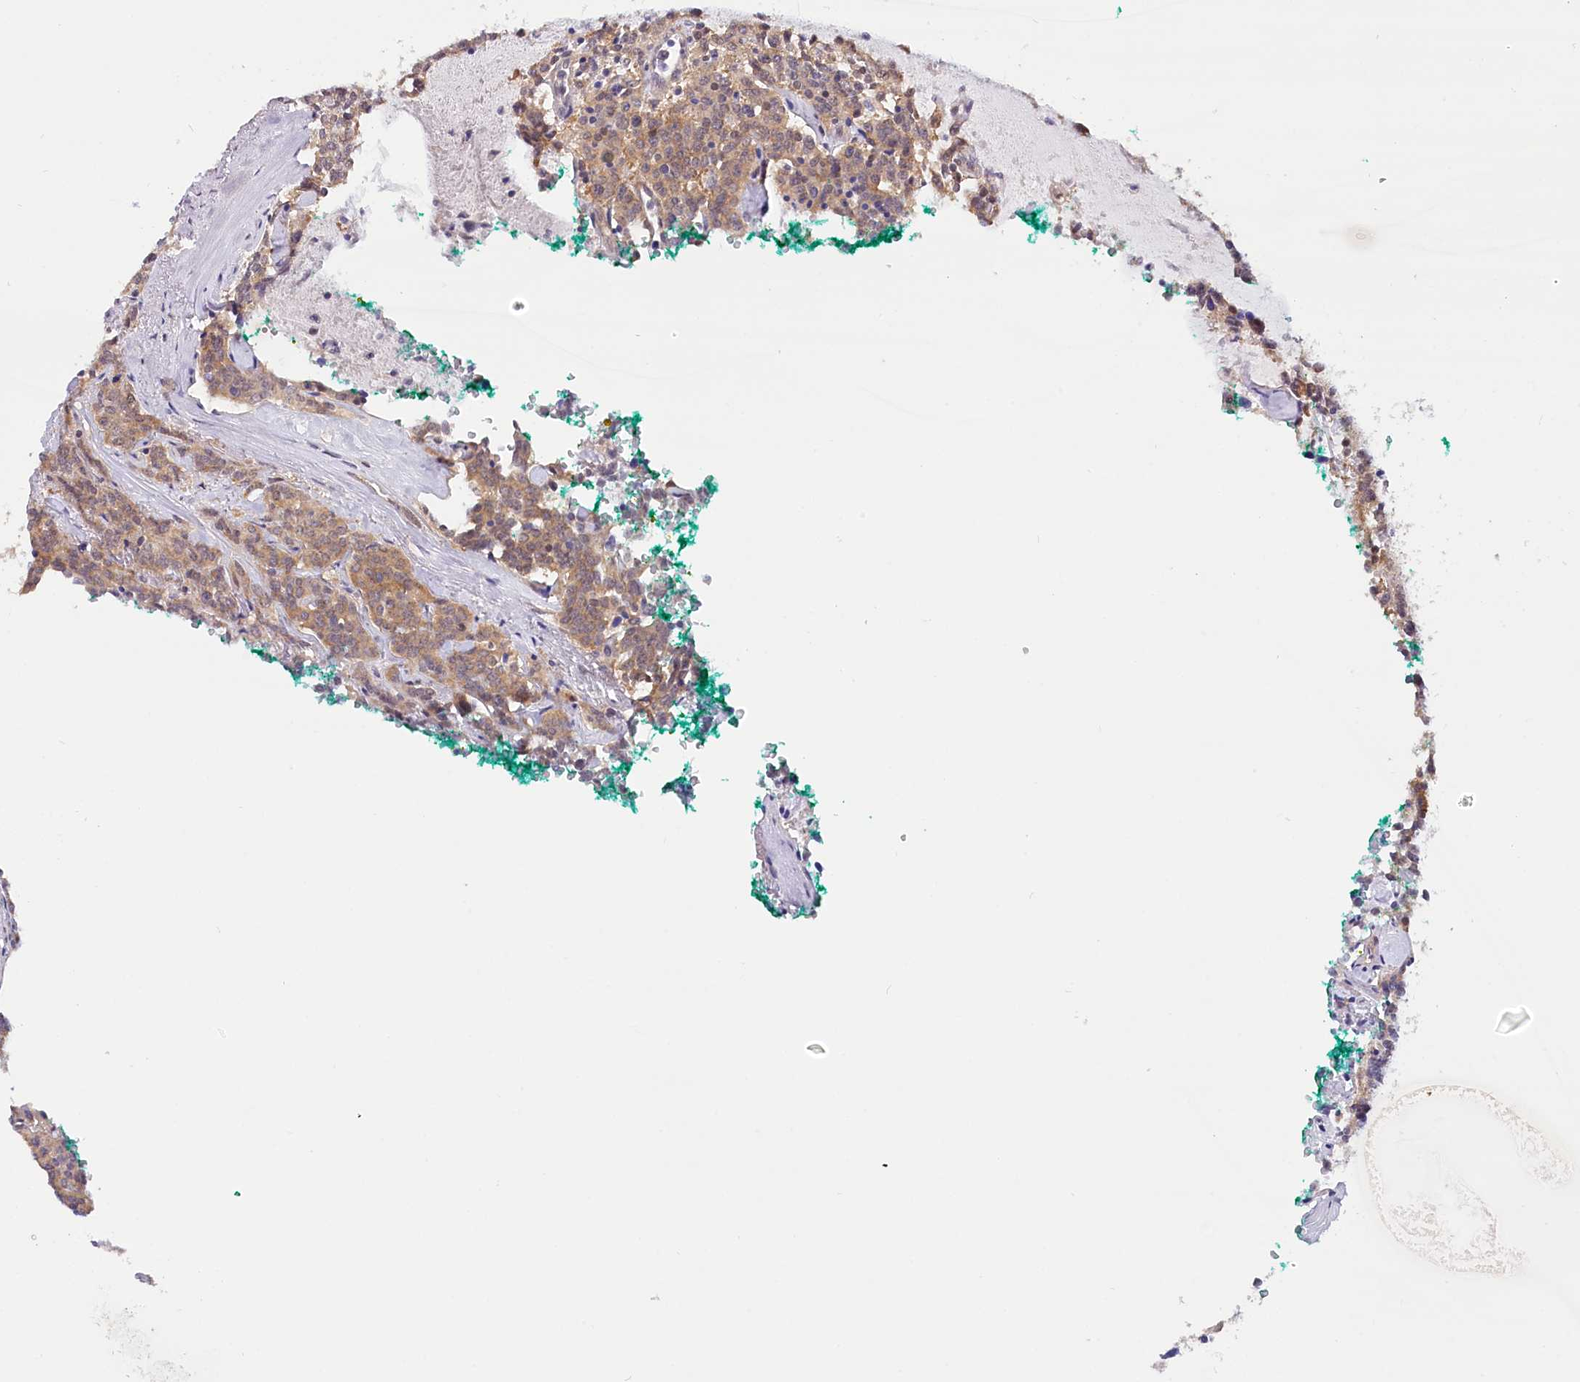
{"staining": {"intensity": "moderate", "quantity": ">75%", "location": "cytoplasmic/membranous"}, "tissue": "carcinoid", "cell_type": "Tumor cells", "image_type": "cancer", "snomed": [{"axis": "morphology", "description": "Carcinoid, malignant, NOS"}, {"axis": "topography", "description": "Lung"}], "caption": "A brown stain labels moderate cytoplasmic/membranous staining of a protein in human carcinoid tumor cells.", "gene": "PPP2R5B", "patient": {"sex": "female", "age": 46}}